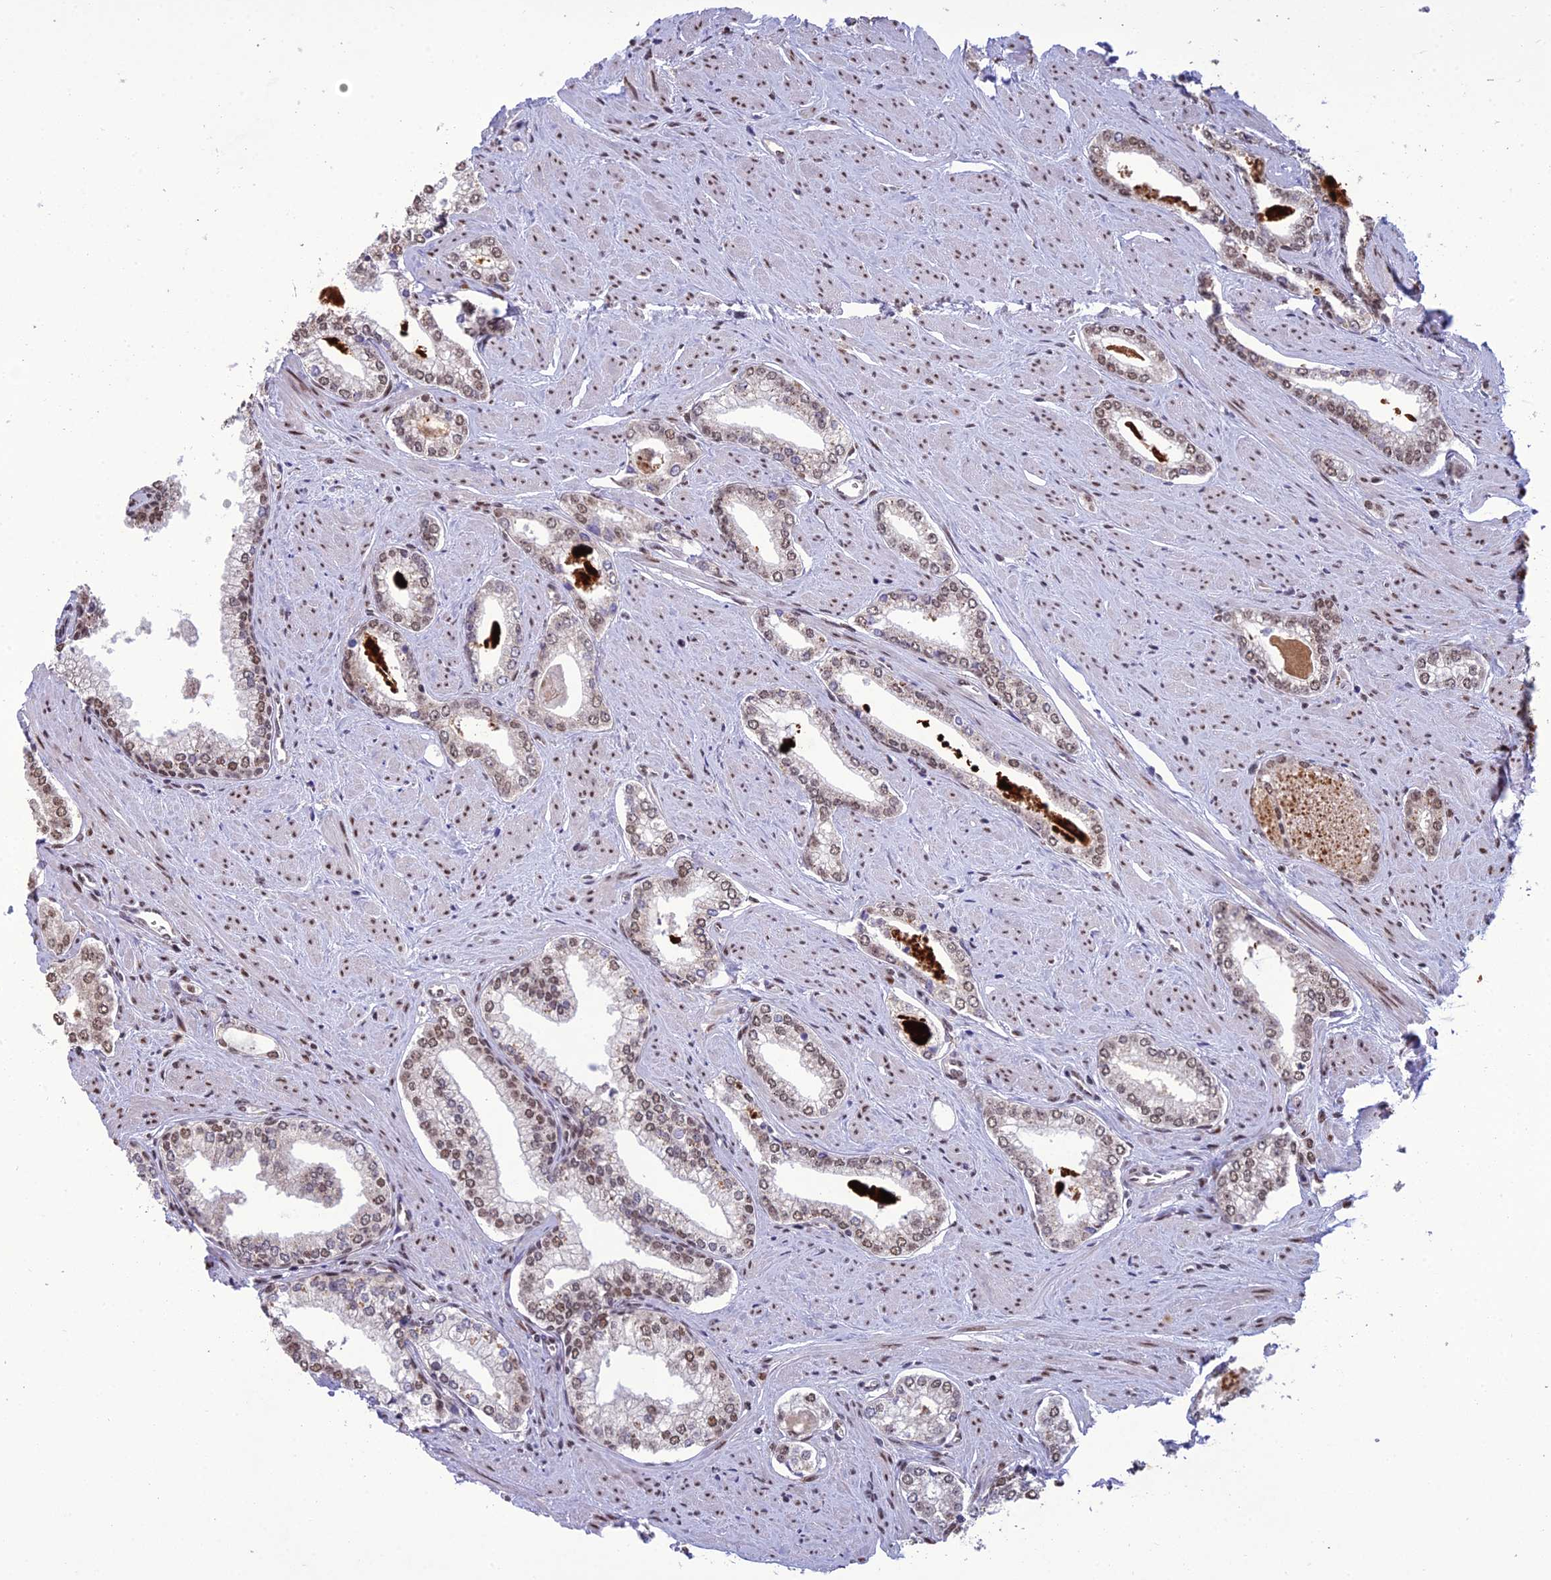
{"staining": {"intensity": "moderate", "quantity": ">75%", "location": "nuclear"}, "tissue": "prostate cancer", "cell_type": "Tumor cells", "image_type": "cancer", "snomed": [{"axis": "morphology", "description": "Adenocarcinoma, Low grade"}, {"axis": "topography", "description": "Prostate and seminal vesicle, NOS"}], "caption": "About >75% of tumor cells in adenocarcinoma (low-grade) (prostate) show moderate nuclear protein positivity as visualized by brown immunohistochemical staining.", "gene": "RANBP3", "patient": {"sex": "male", "age": 60}}